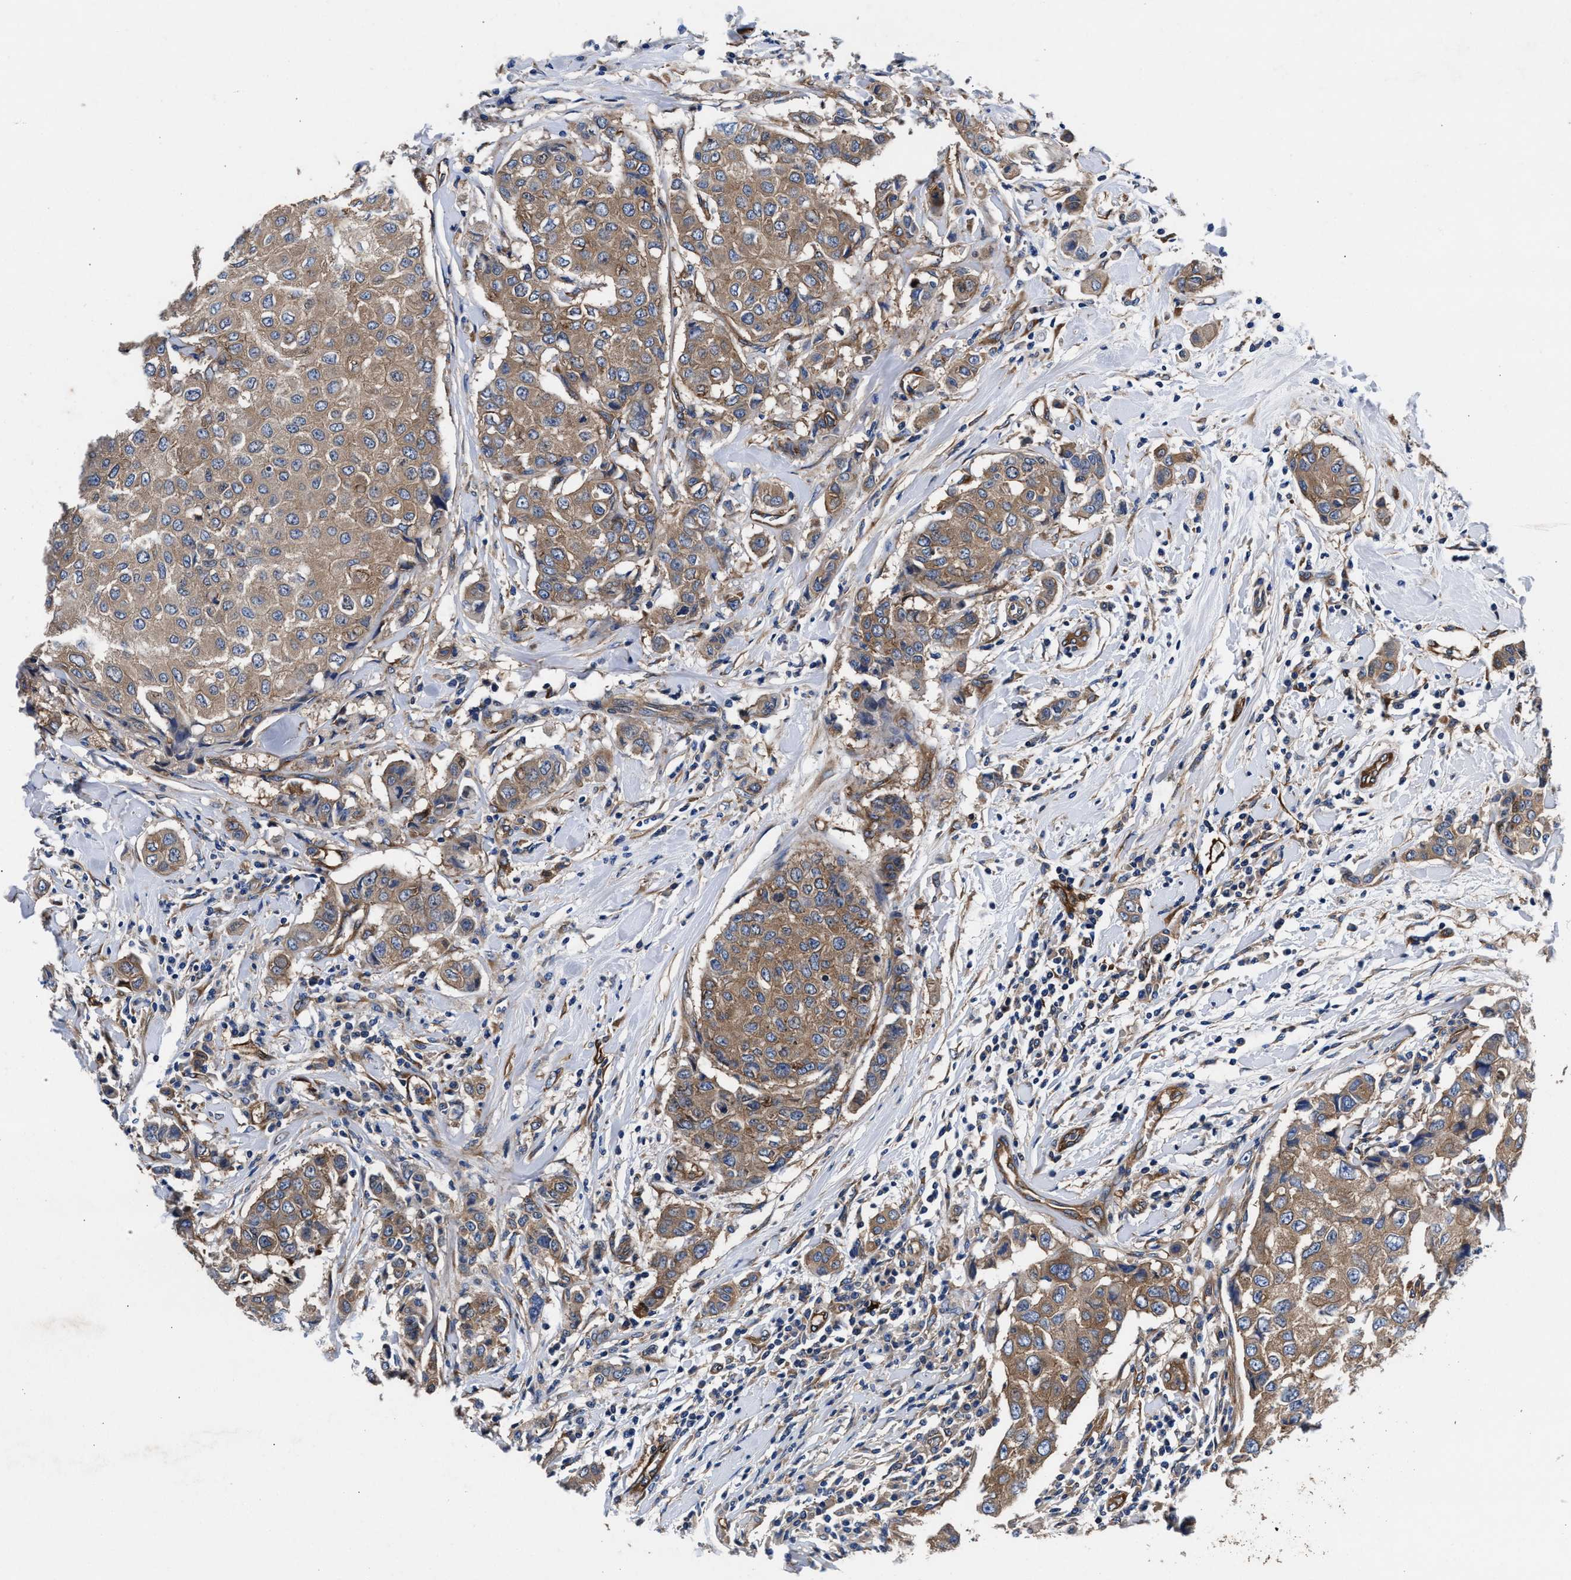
{"staining": {"intensity": "moderate", "quantity": ">75%", "location": "cytoplasmic/membranous"}, "tissue": "breast cancer", "cell_type": "Tumor cells", "image_type": "cancer", "snomed": [{"axis": "morphology", "description": "Duct carcinoma"}, {"axis": "topography", "description": "Breast"}], "caption": "Protein staining demonstrates moderate cytoplasmic/membranous staining in approximately >75% of tumor cells in breast infiltrating ductal carcinoma.", "gene": "SH3GL1", "patient": {"sex": "female", "age": 27}}